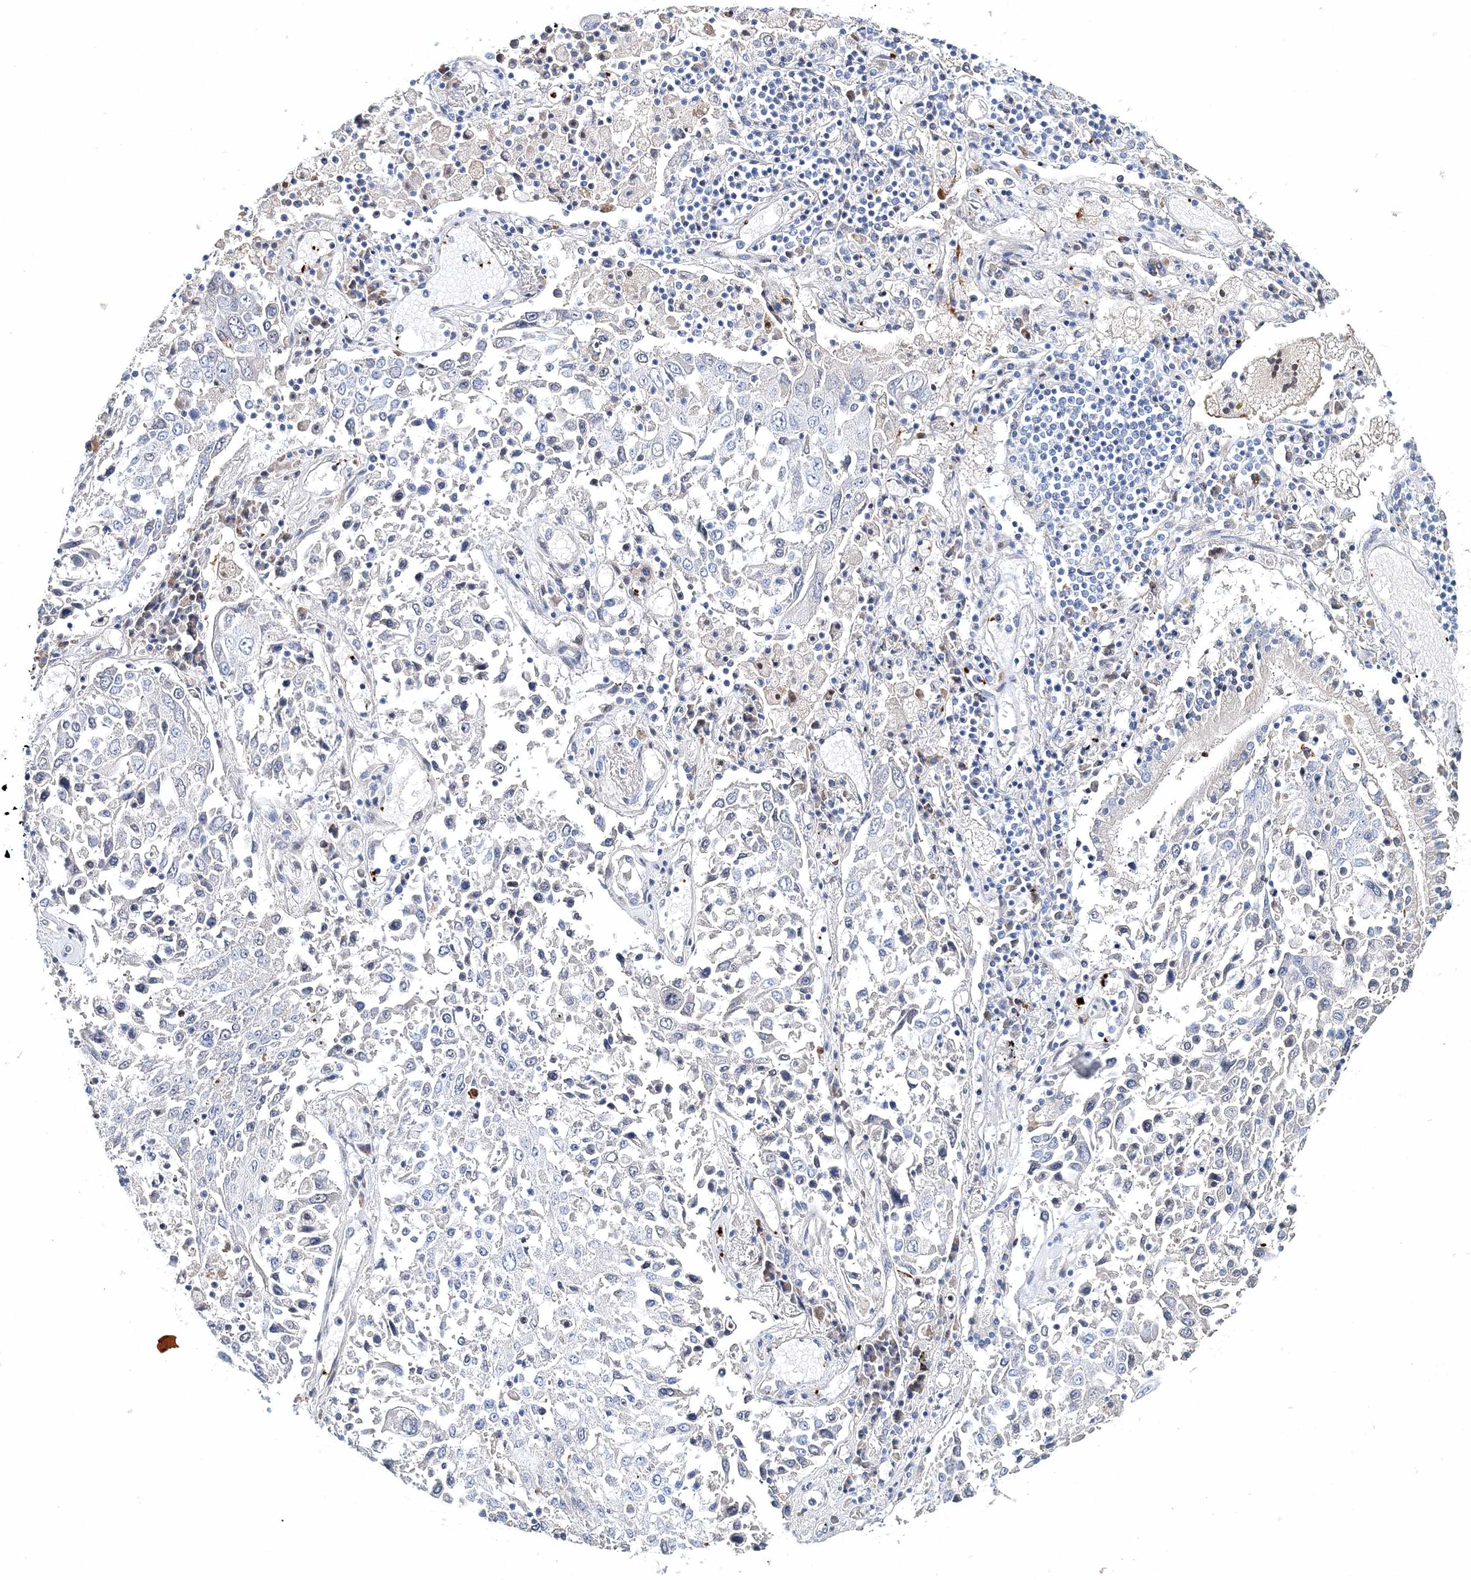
{"staining": {"intensity": "negative", "quantity": "none", "location": "none"}, "tissue": "lung cancer", "cell_type": "Tumor cells", "image_type": "cancer", "snomed": [{"axis": "morphology", "description": "Squamous cell carcinoma, NOS"}, {"axis": "topography", "description": "Lung"}], "caption": "This is an IHC photomicrograph of squamous cell carcinoma (lung). There is no expression in tumor cells.", "gene": "MYOZ2", "patient": {"sex": "male", "age": 65}}